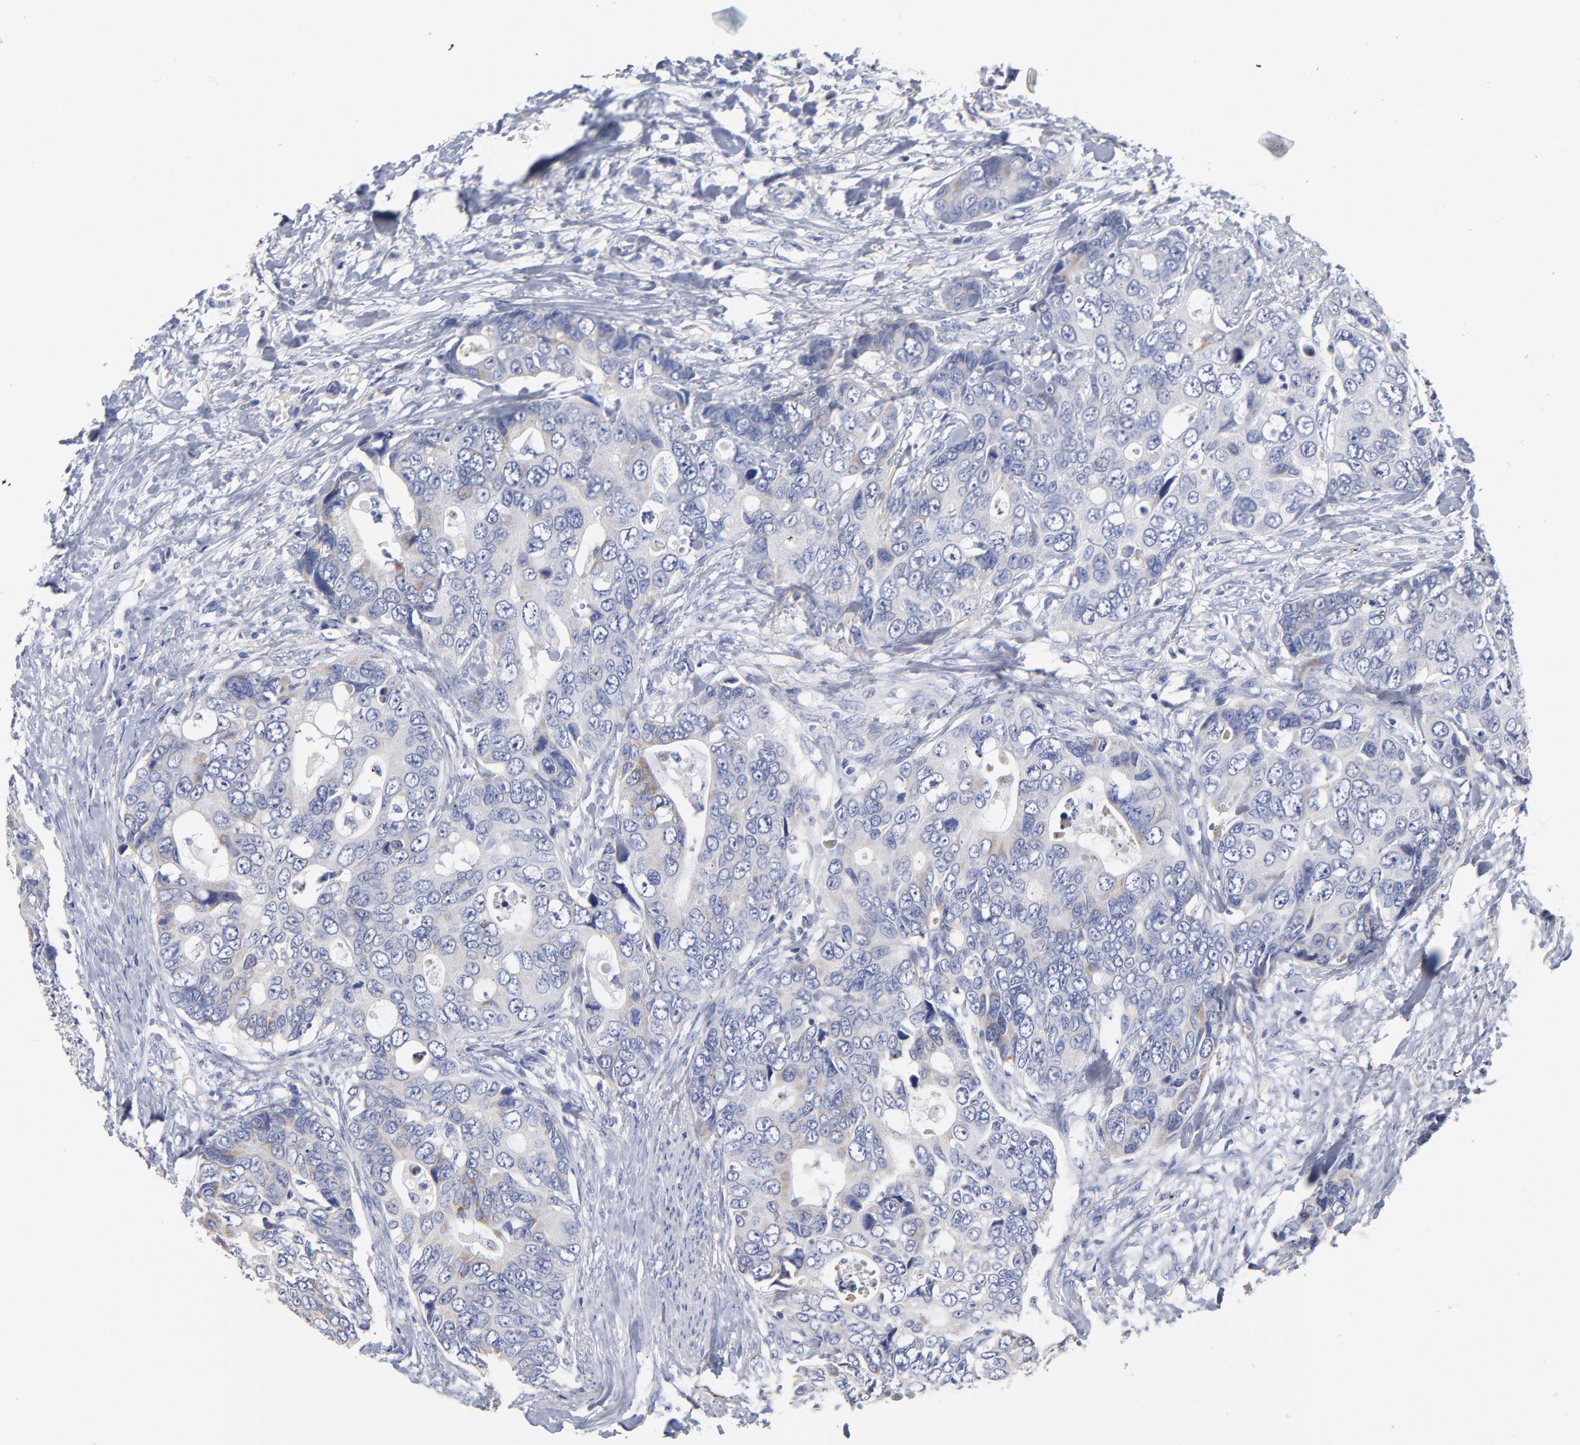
{"staining": {"intensity": "moderate", "quantity": "<25%", "location": "cytoplasmic/membranous"}, "tissue": "colorectal cancer", "cell_type": "Tumor cells", "image_type": "cancer", "snomed": [{"axis": "morphology", "description": "Adenocarcinoma, NOS"}, {"axis": "topography", "description": "Rectum"}], "caption": "Protein staining demonstrates moderate cytoplasmic/membranous staining in approximately <25% of tumor cells in colorectal adenocarcinoma.", "gene": "PTP4A1", "patient": {"sex": "female", "age": 67}}